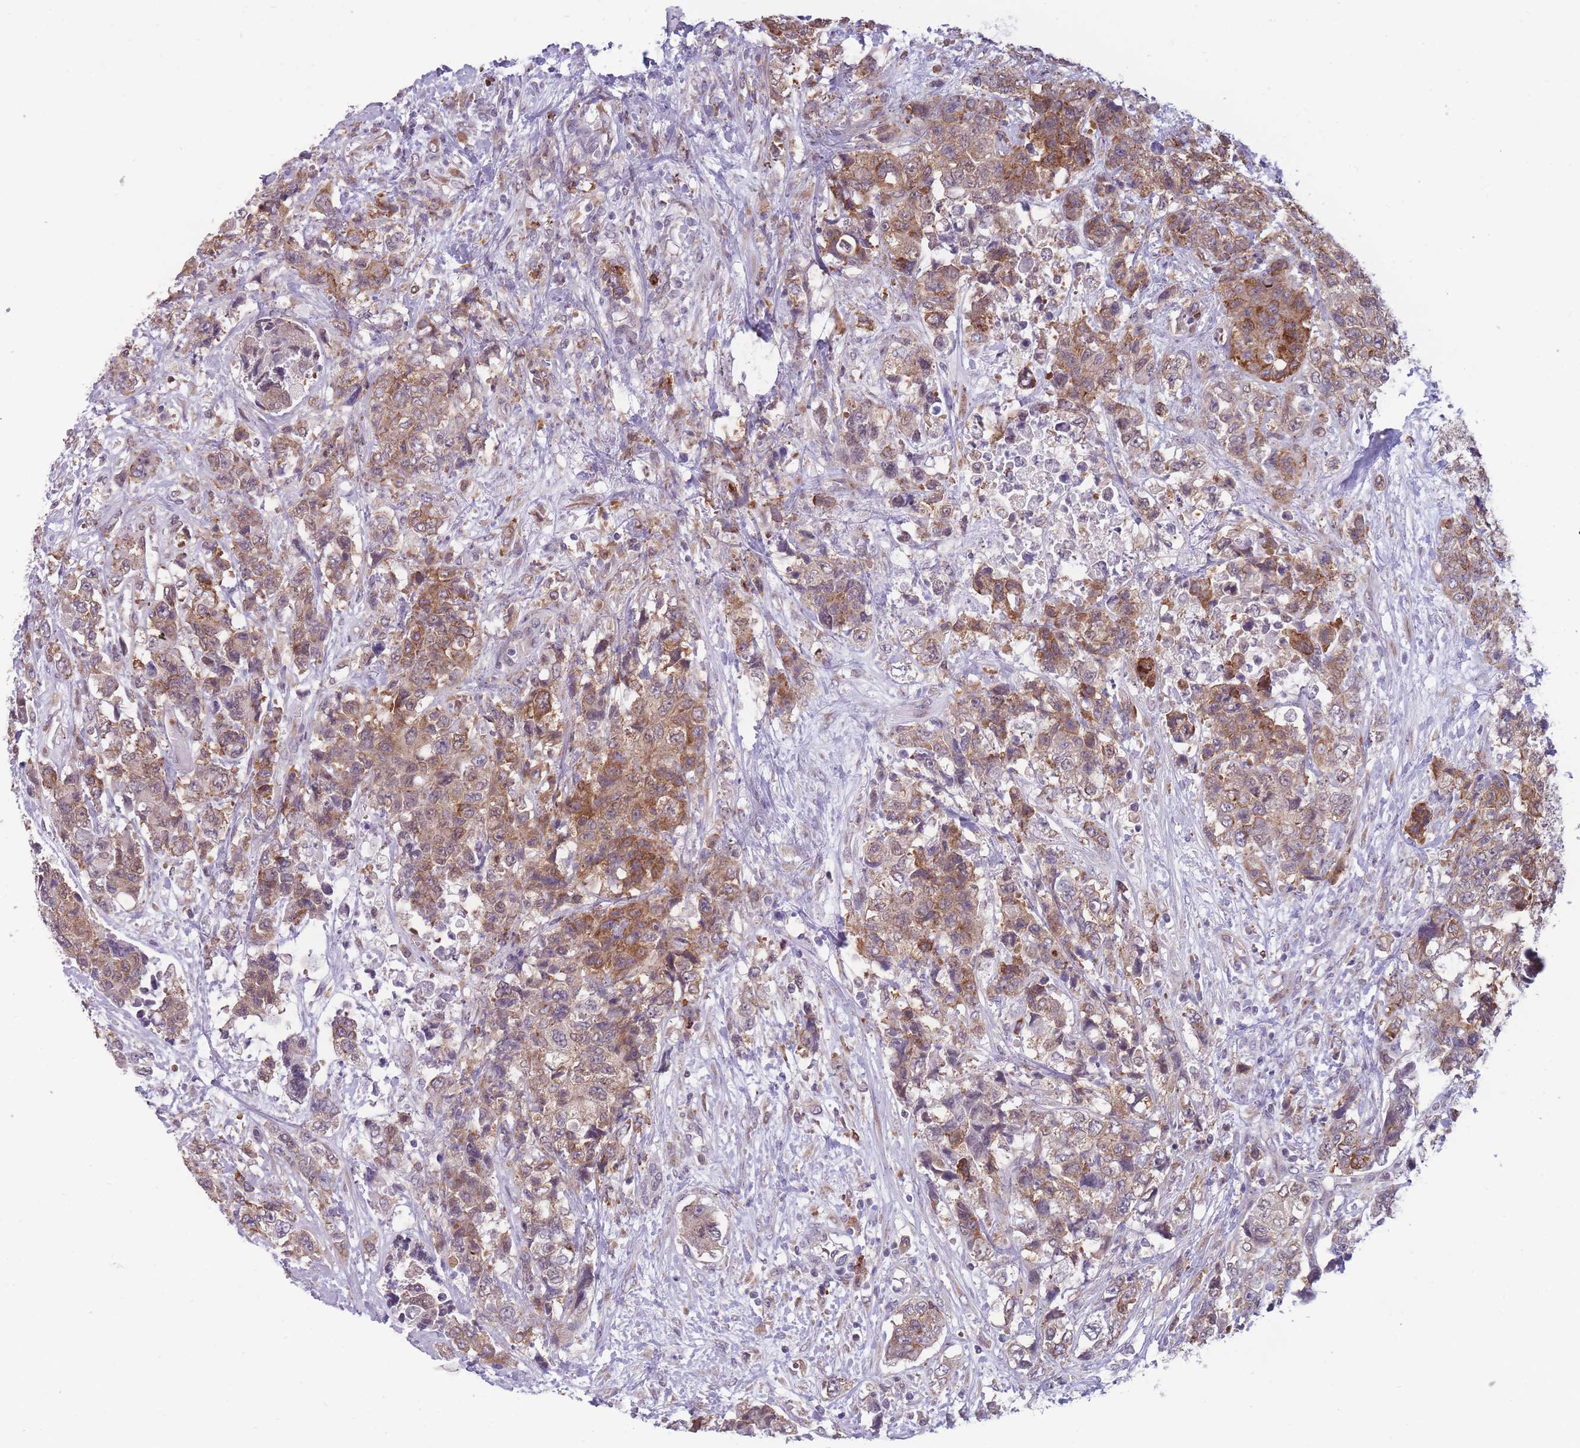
{"staining": {"intensity": "moderate", "quantity": ">75%", "location": "cytoplasmic/membranous"}, "tissue": "urothelial cancer", "cell_type": "Tumor cells", "image_type": "cancer", "snomed": [{"axis": "morphology", "description": "Urothelial carcinoma, High grade"}, {"axis": "topography", "description": "Urinary bladder"}], "caption": "High-grade urothelial carcinoma stained with a brown dye displays moderate cytoplasmic/membranous positive positivity in approximately >75% of tumor cells.", "gene": "TMEM121", "patient": {"sex": "female", "age": 78}}